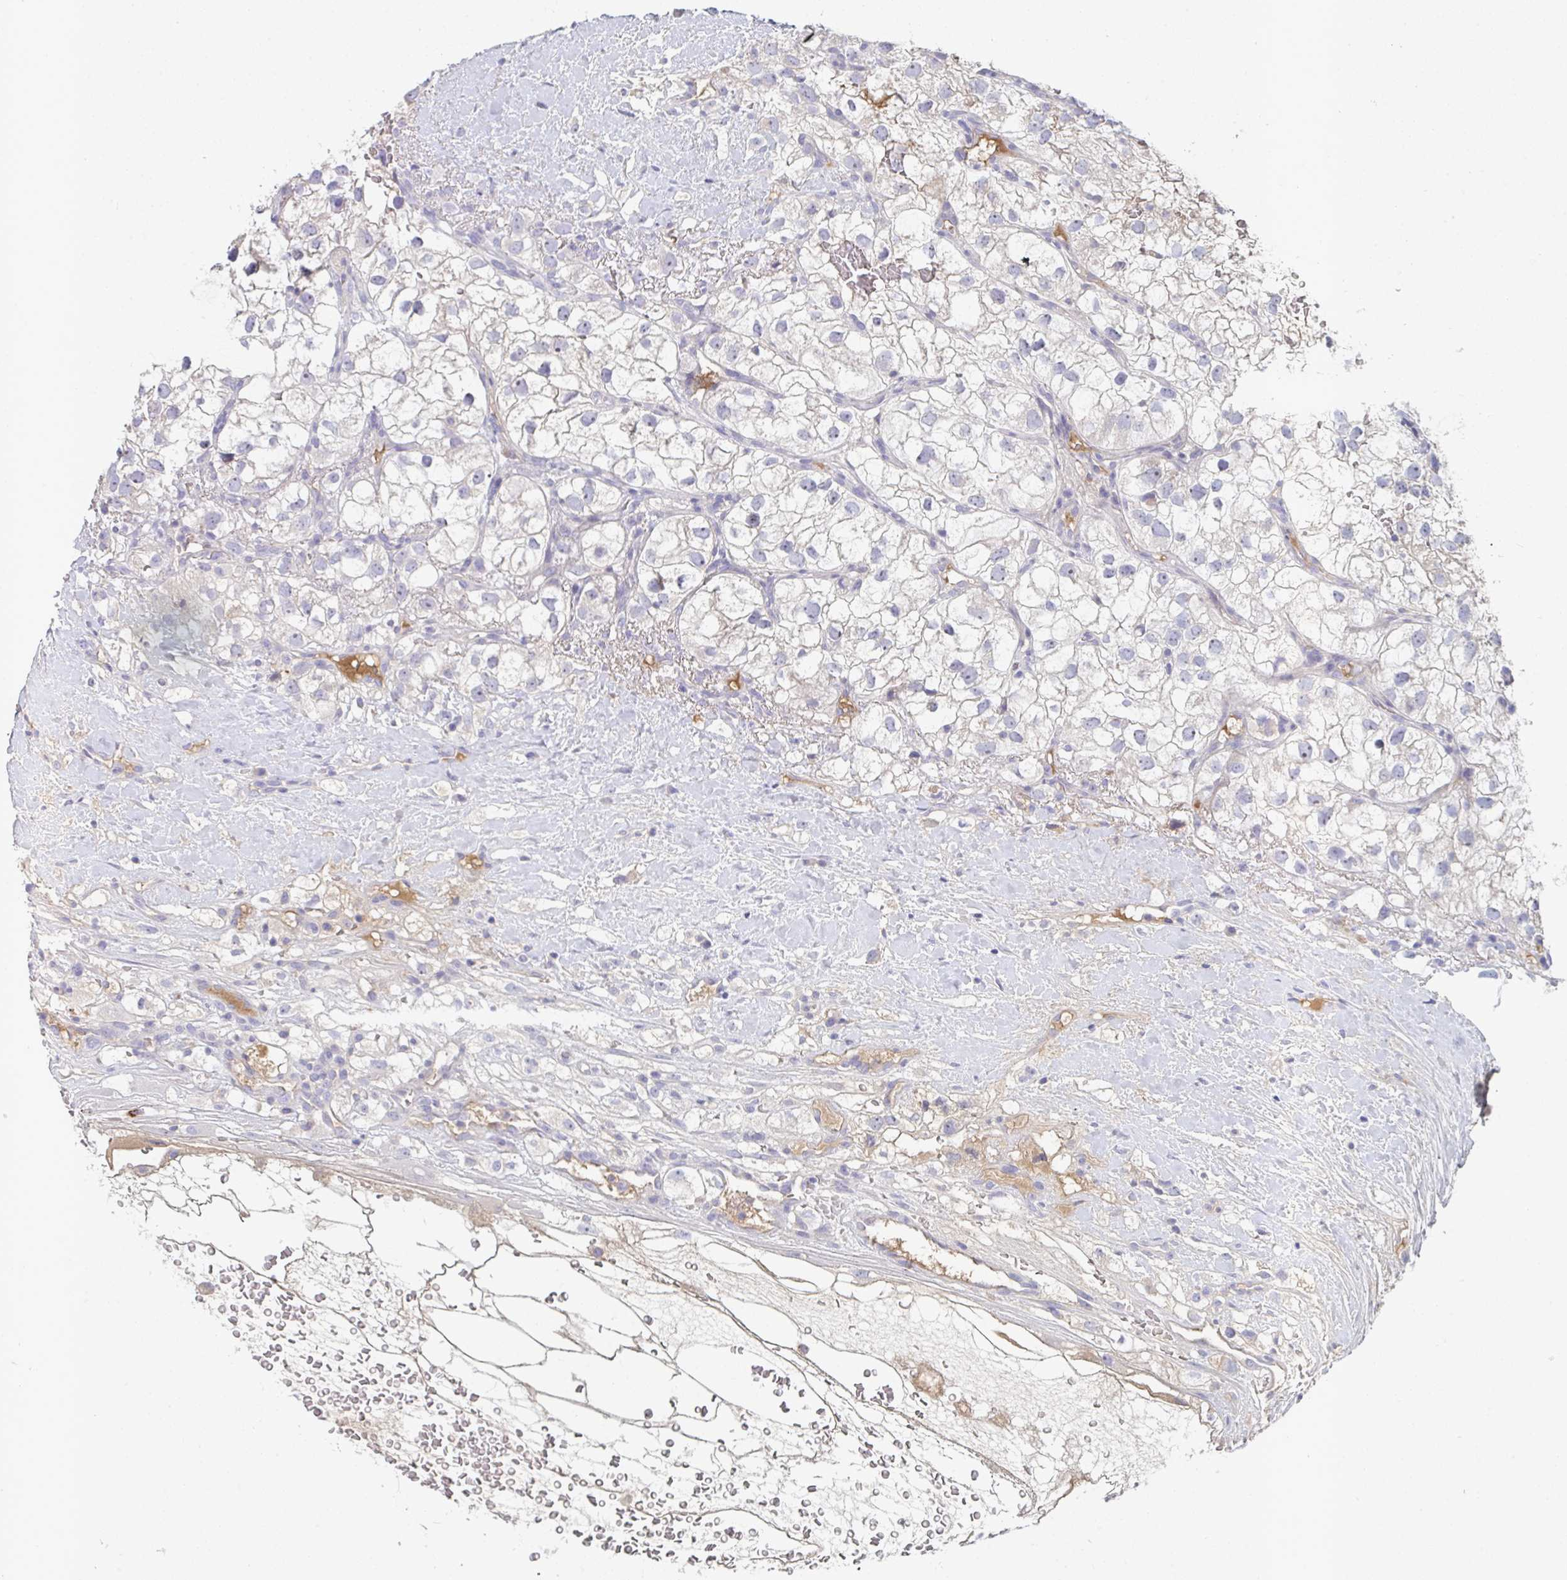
{"staining": {"intensity": "negative", "quantity": "none", "location": "none"}, "tissue": "renal cancer", "cell_type": "Tumor cells", "image_type": "cancer", "snomed": [{"axis": "morphology", "description": "Adenocarcinoma, NOS"}, {"axis": "topography", "description": "Kidney"}], "caption": "This is an immunohistochemistry image of human renal cancer (adenocarcinoma). There is no expression in tumor cells.", "gene": "HGFAC", "patient": {"sex": "male", "age": 59}}